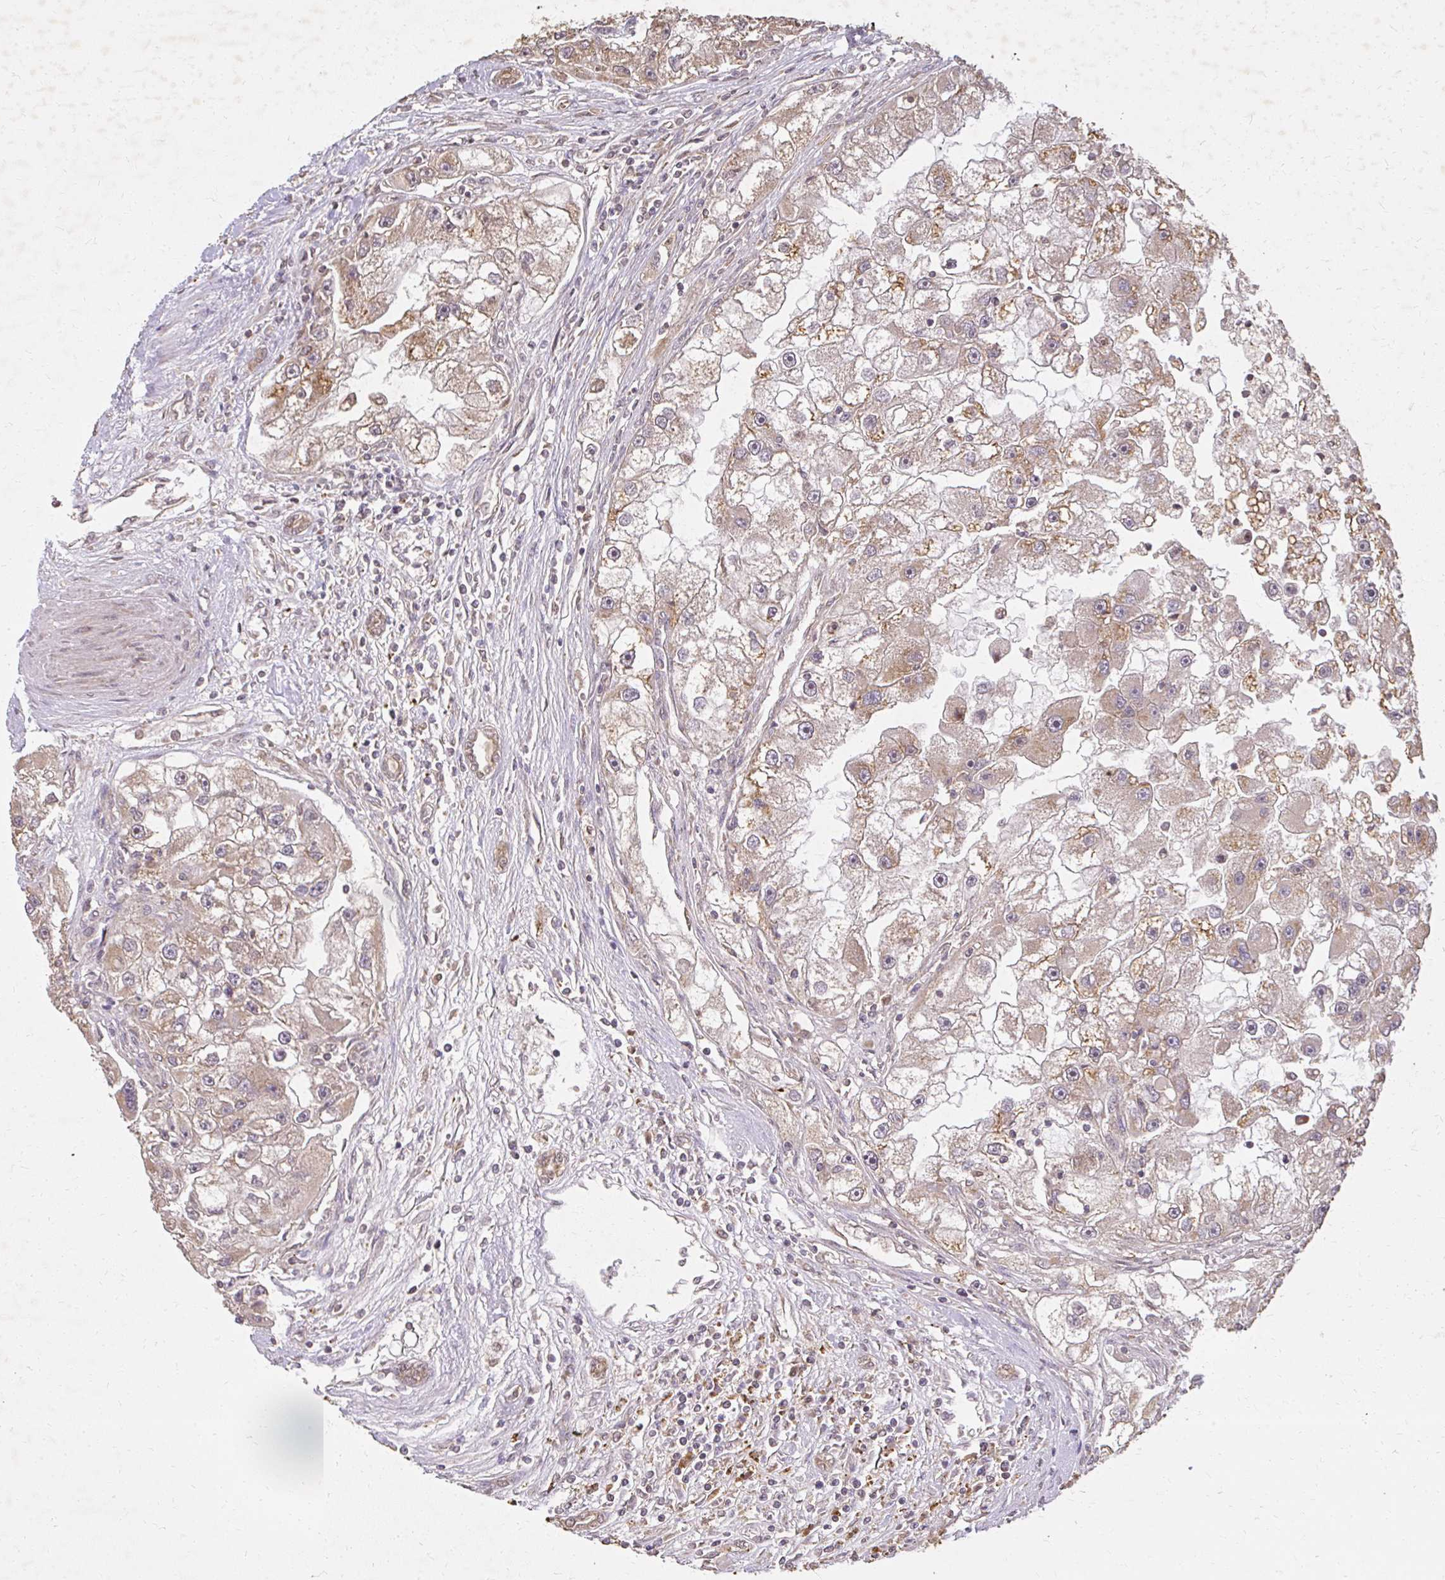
{"staining": {"intensity": "moderate", "quantity": ">75%", "location": "cytoplasmic/membranous"}, "tissue": "renal cancer", "cell_type": "Tumor cells", "image_type": "cancer", "snomed": [{"axis": "morphology", "description": "Adenocarcinoma, NOS"}, {"axis": "topography", "description": "Kidney"}], "caption": "Protein expression analysis of human renal adenocarcinoma reveals moderate cytoplasmic/membranous staining in about >75% of tumor cells.", "gene": "LARS2", "patient": {"sex": "male", "age": 63}}